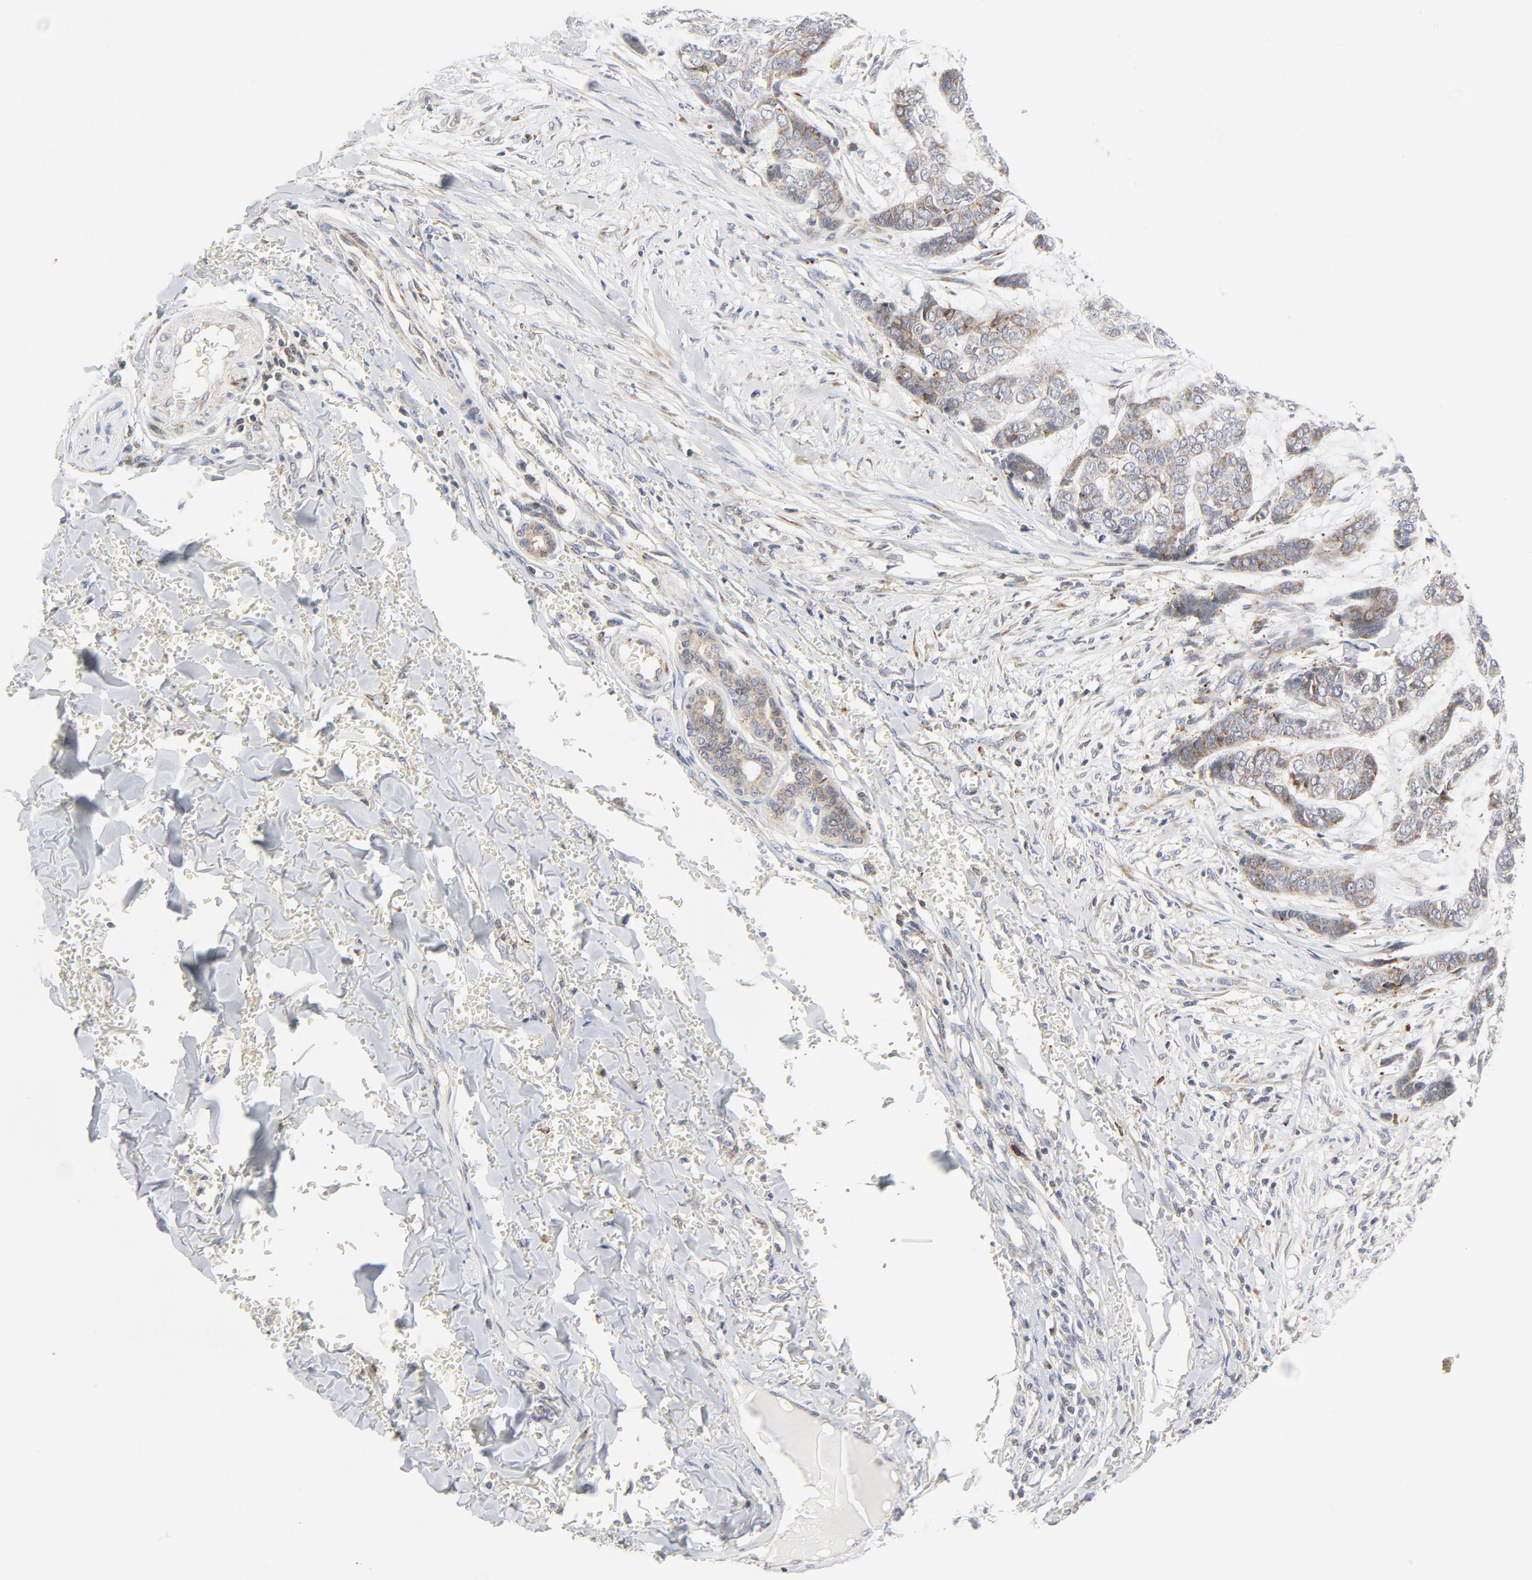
{"staining": {"intensity": "moderate", "quantity": ">75%", "location": "cytoplasmic/membranous"}, "tissue": "skin cancer", "cell_type": "Tumor cells", "image_type": "cancer", "snomed": [{"axis": "morphology", "description": "Basal cell carcinoma"}, {"axis": "topography", "description": "Skin"}], "caption": "A high-resolution histopathology image shows immunohistochemistry staining of skin basal cell carcinoma, which reveals moderate cytoplasmic/membranous staining in approximately >75% of tumor cells. (DAB (3,3'-diaminobenzidine) = brown stain, brightfield microscopy at high magnification).", "gene": "LRP6", "patient": {"sex": "female", "age": 64}}